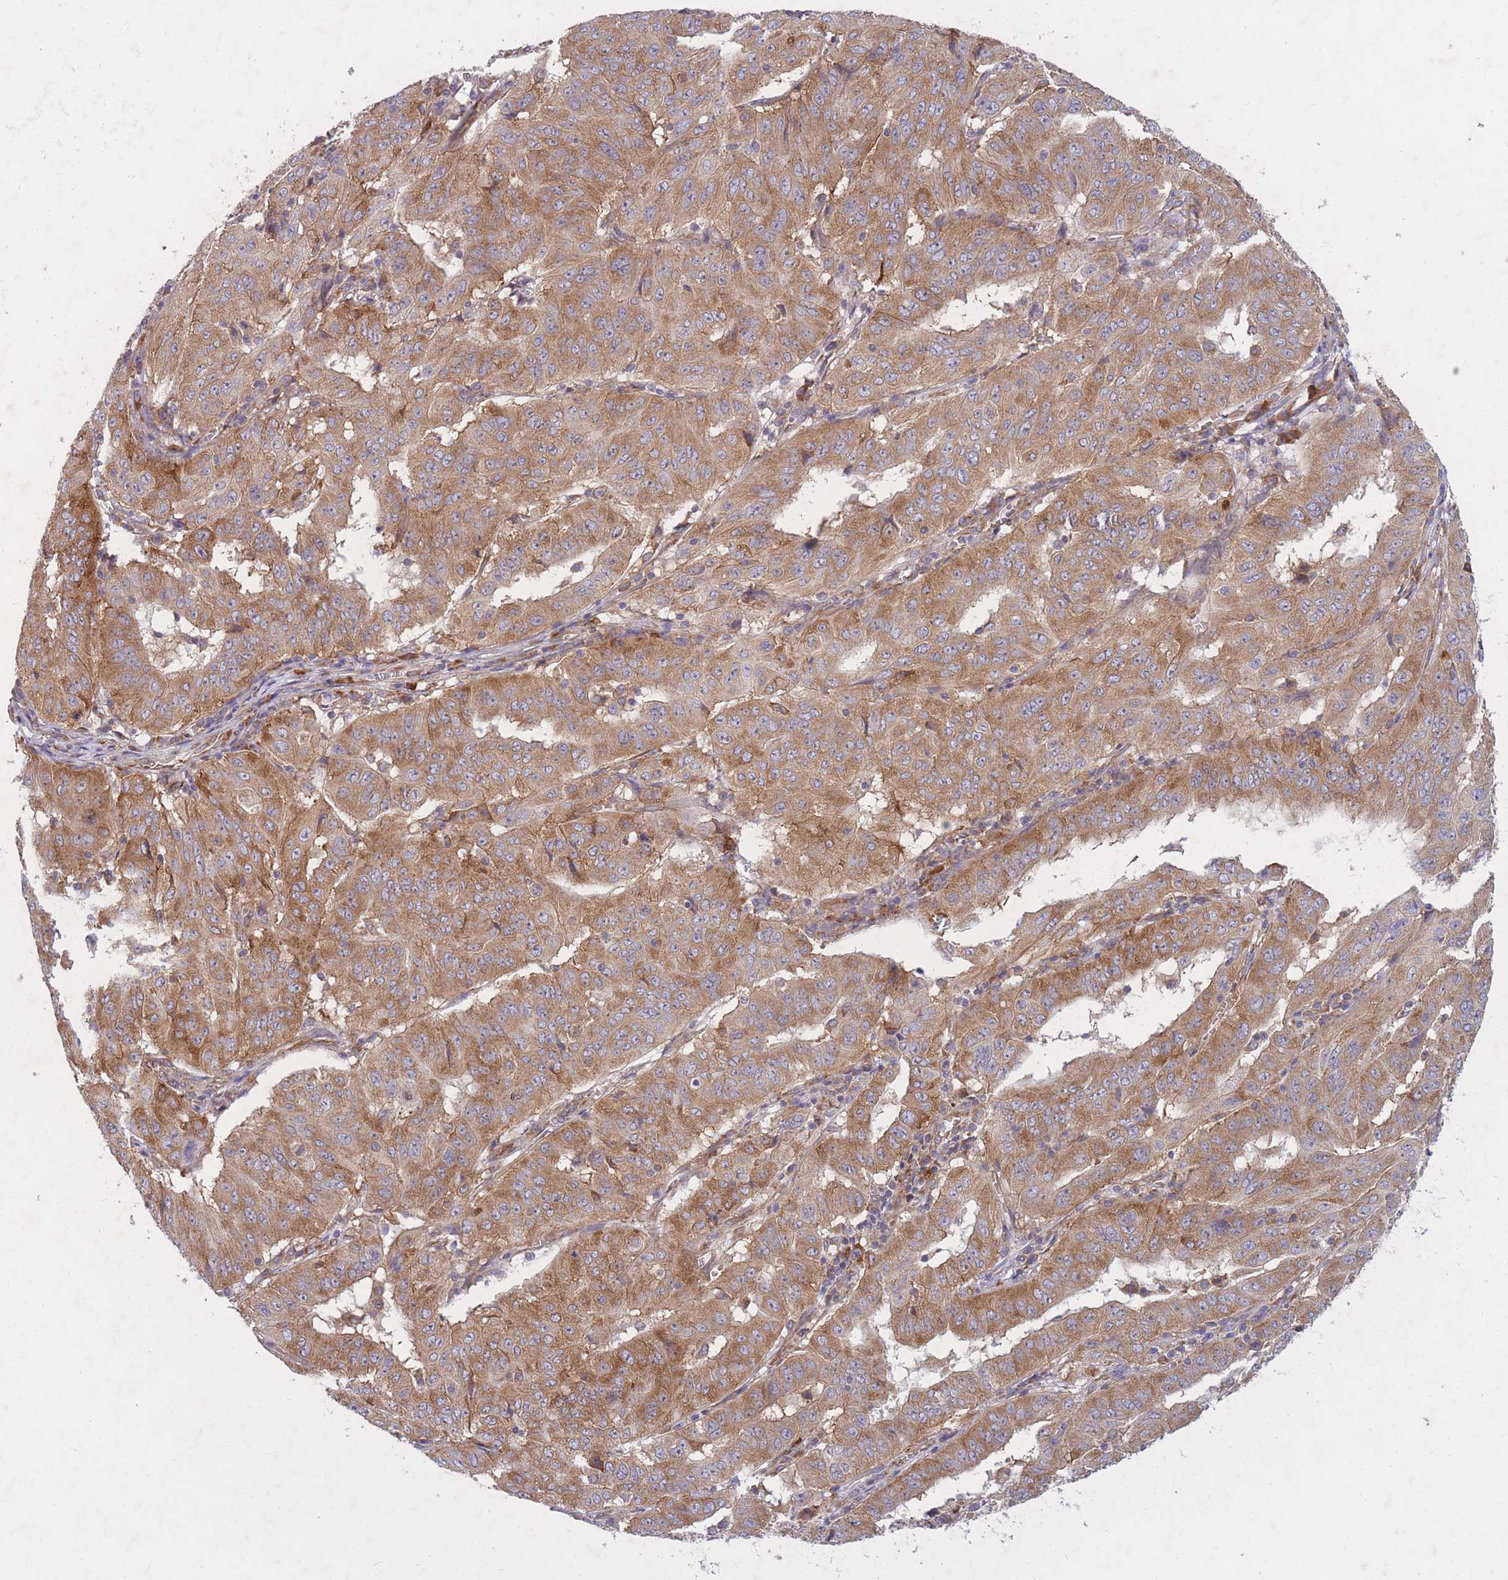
{"staining": {"intensity": "moderate", "quantity": ">75%", "location": "cytoplasmic/membranous"}, "tissue": "pancreatic cancer", "cell_type": "Tumor cells", "image_type": "cancer", "snomed": [{"axis": "morphology", "description": "Adenocarcinoma, NOS"}, {"axis": "topography", "description": "Pancreas"}], "caption": "Immunohistochemical staining of pancreatic adenocarcinoma reveals medium levels of moderate cytoplasmic/membranous protein expression in approximately >75% of tumor cells. The protein is stained brown, and the nuclei are stained in blue (DAB (3,3'-diaminobenzidine) IHC with brightfield microscopy, high magnification).", "gene": "CCDC124", "patient": {"sex": "male", "age": 63}}